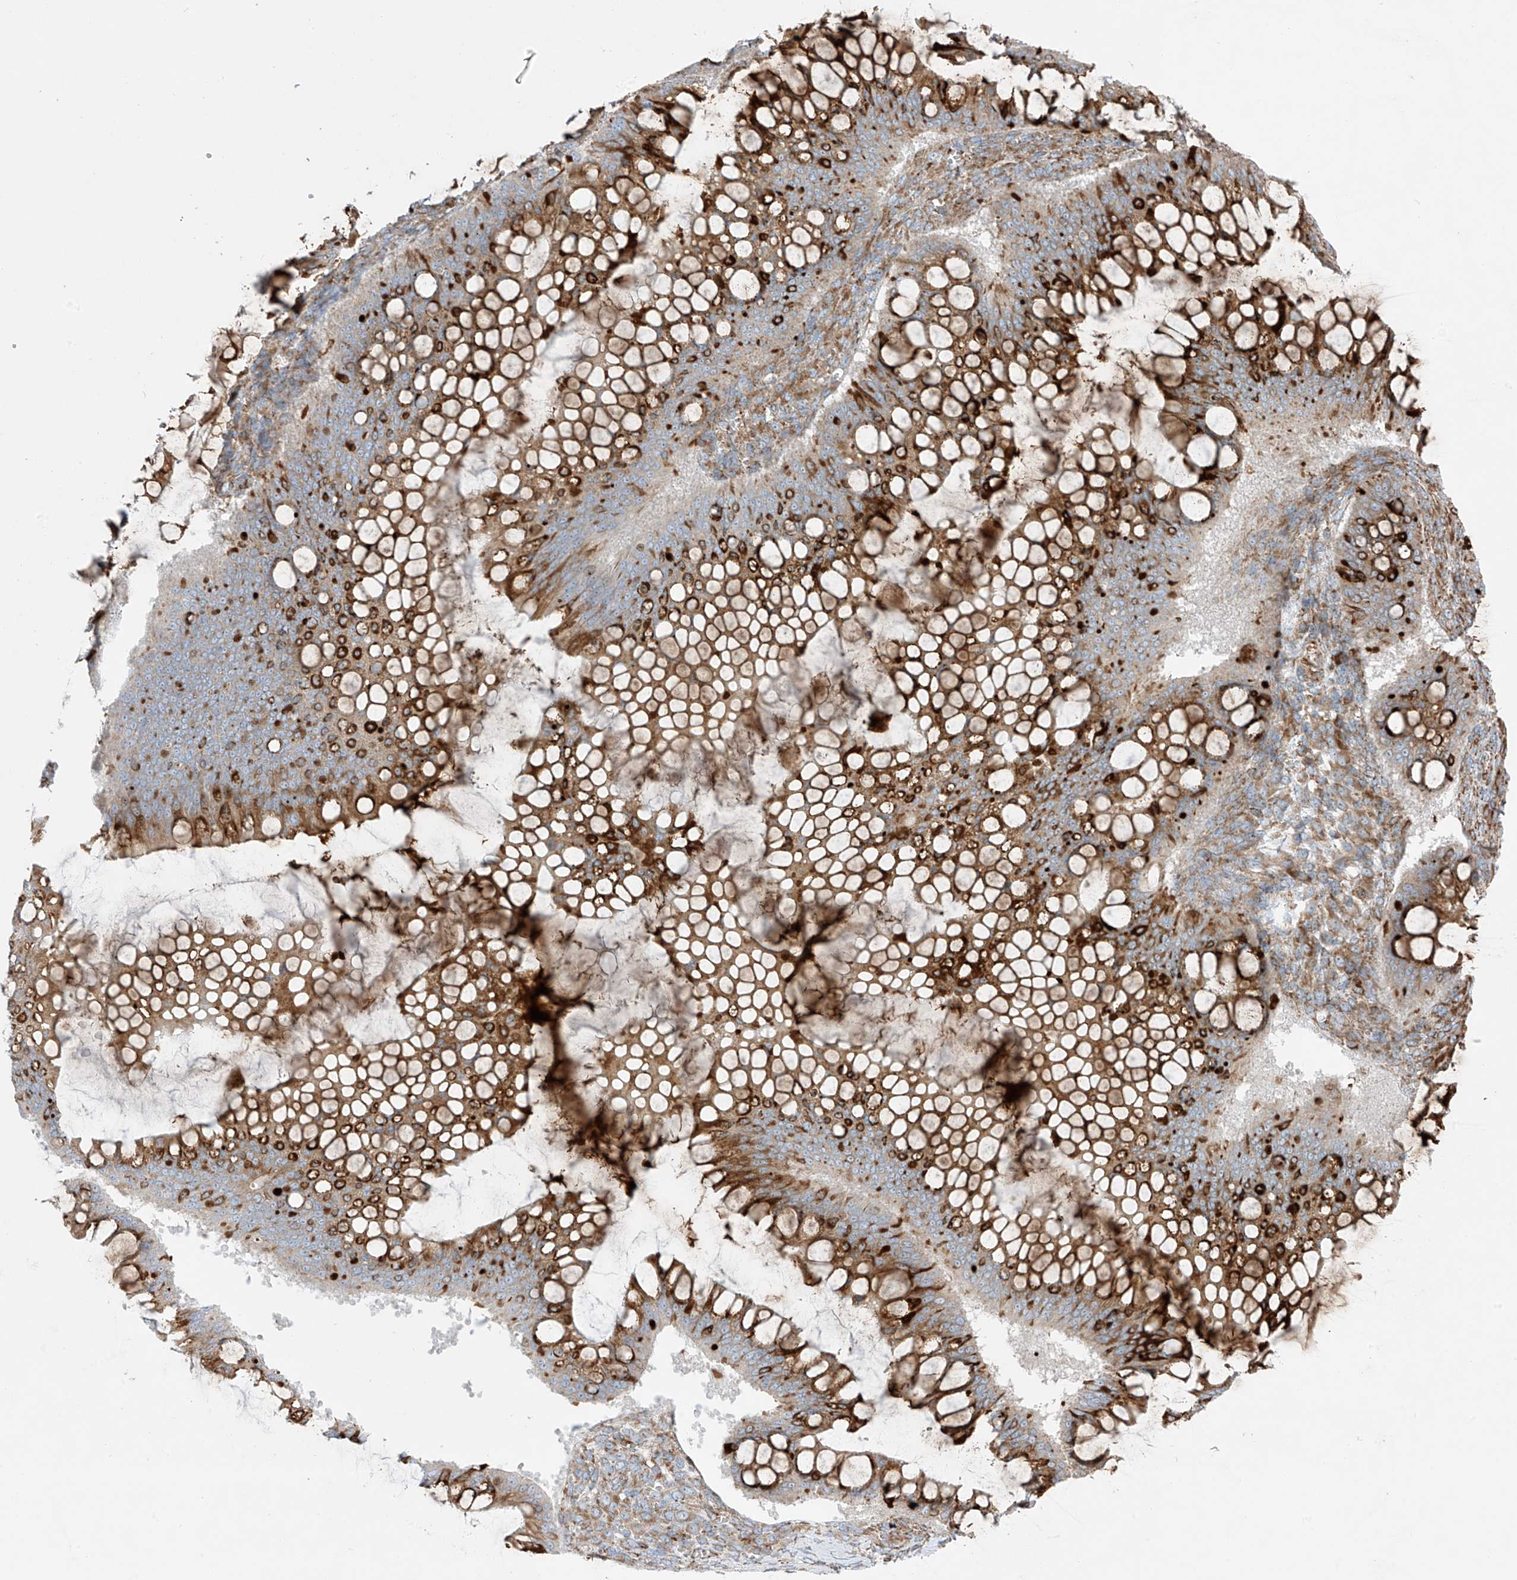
{"staining": {"intensity": "strong", "quantity": ">75%", "location": "cytoplasmic/membranous"}, "tissue": "ovarian cancer", "cell_type": "Tumor cells", "image_type": "cancer", "snomed": [{"axis": "morphology", "description": "Cystadenocarcinoma, mucinous, NOS"}, {"axis": "topography", "description": "Ovary"}], "caption": "Immunohistochemistry (IHC) of mucinous cystadenocarcinoma (ovarian) shows high levels of strong cytoplasmic/membranous expression in about >75% of tumor cells.", "gene": "MX1", "patient": {"sex": "female", "age": 73}}